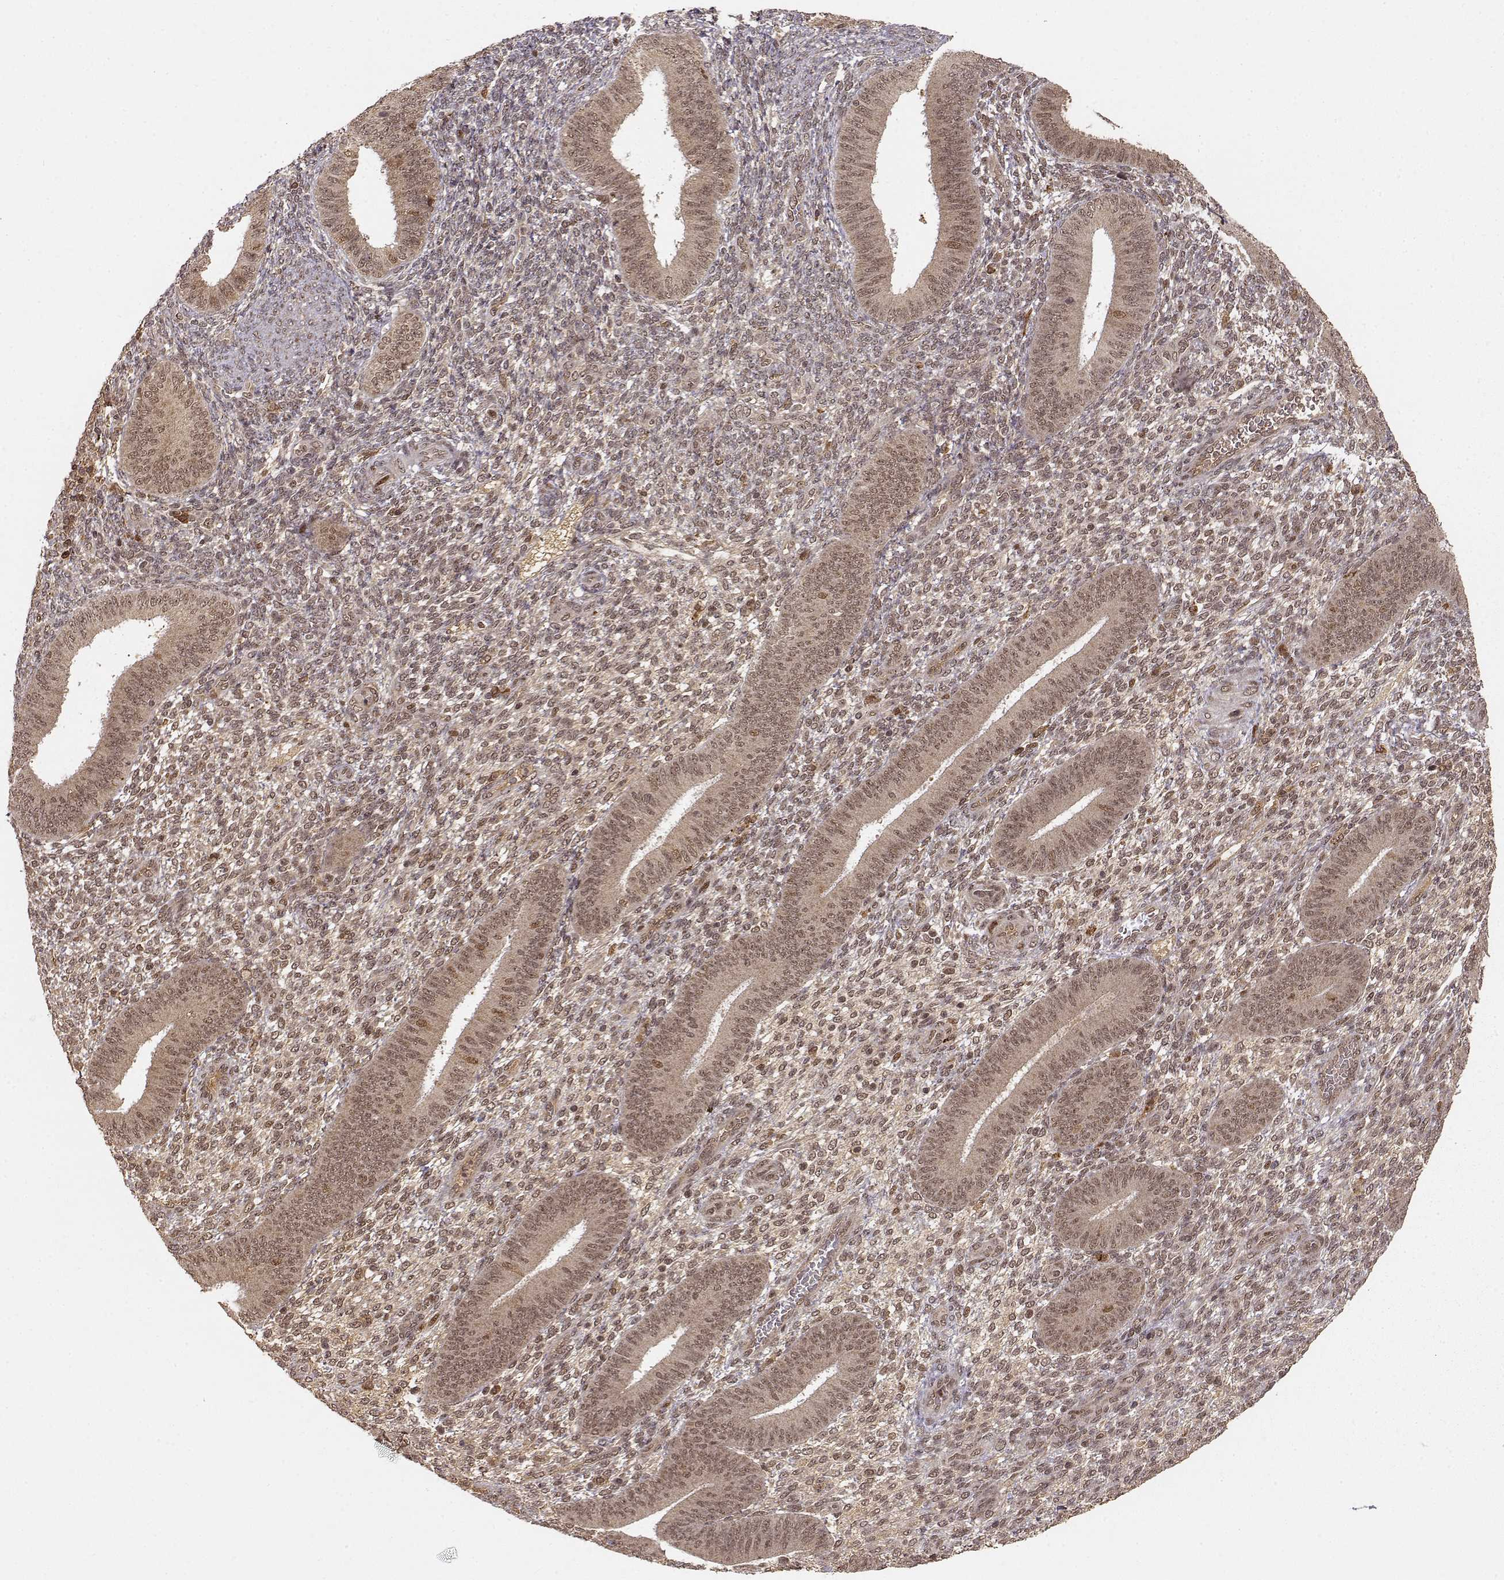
{"staining": {"intensity": "moderate", "quantity": "25%-75%", "location": "nuclear"}, "tissue": "endometrium", "cell_type": "Cells in endometrial stroma", "image_type": "normal", "snomed": [{"axis": "morphology", "description": "Normal tissue, NOS"}, {"axis": "topography", "description": "Endometrium"}], "caption": "Endometrium stained with DAB (3,3'-diaminobenzidine) IHC demonstrates medium levels of moderate nuclear staining in approximately 25%-75% of cells in endometrial stroma.", "gene": "MAEA", "patient": {"sex": "female", "age": 39}}